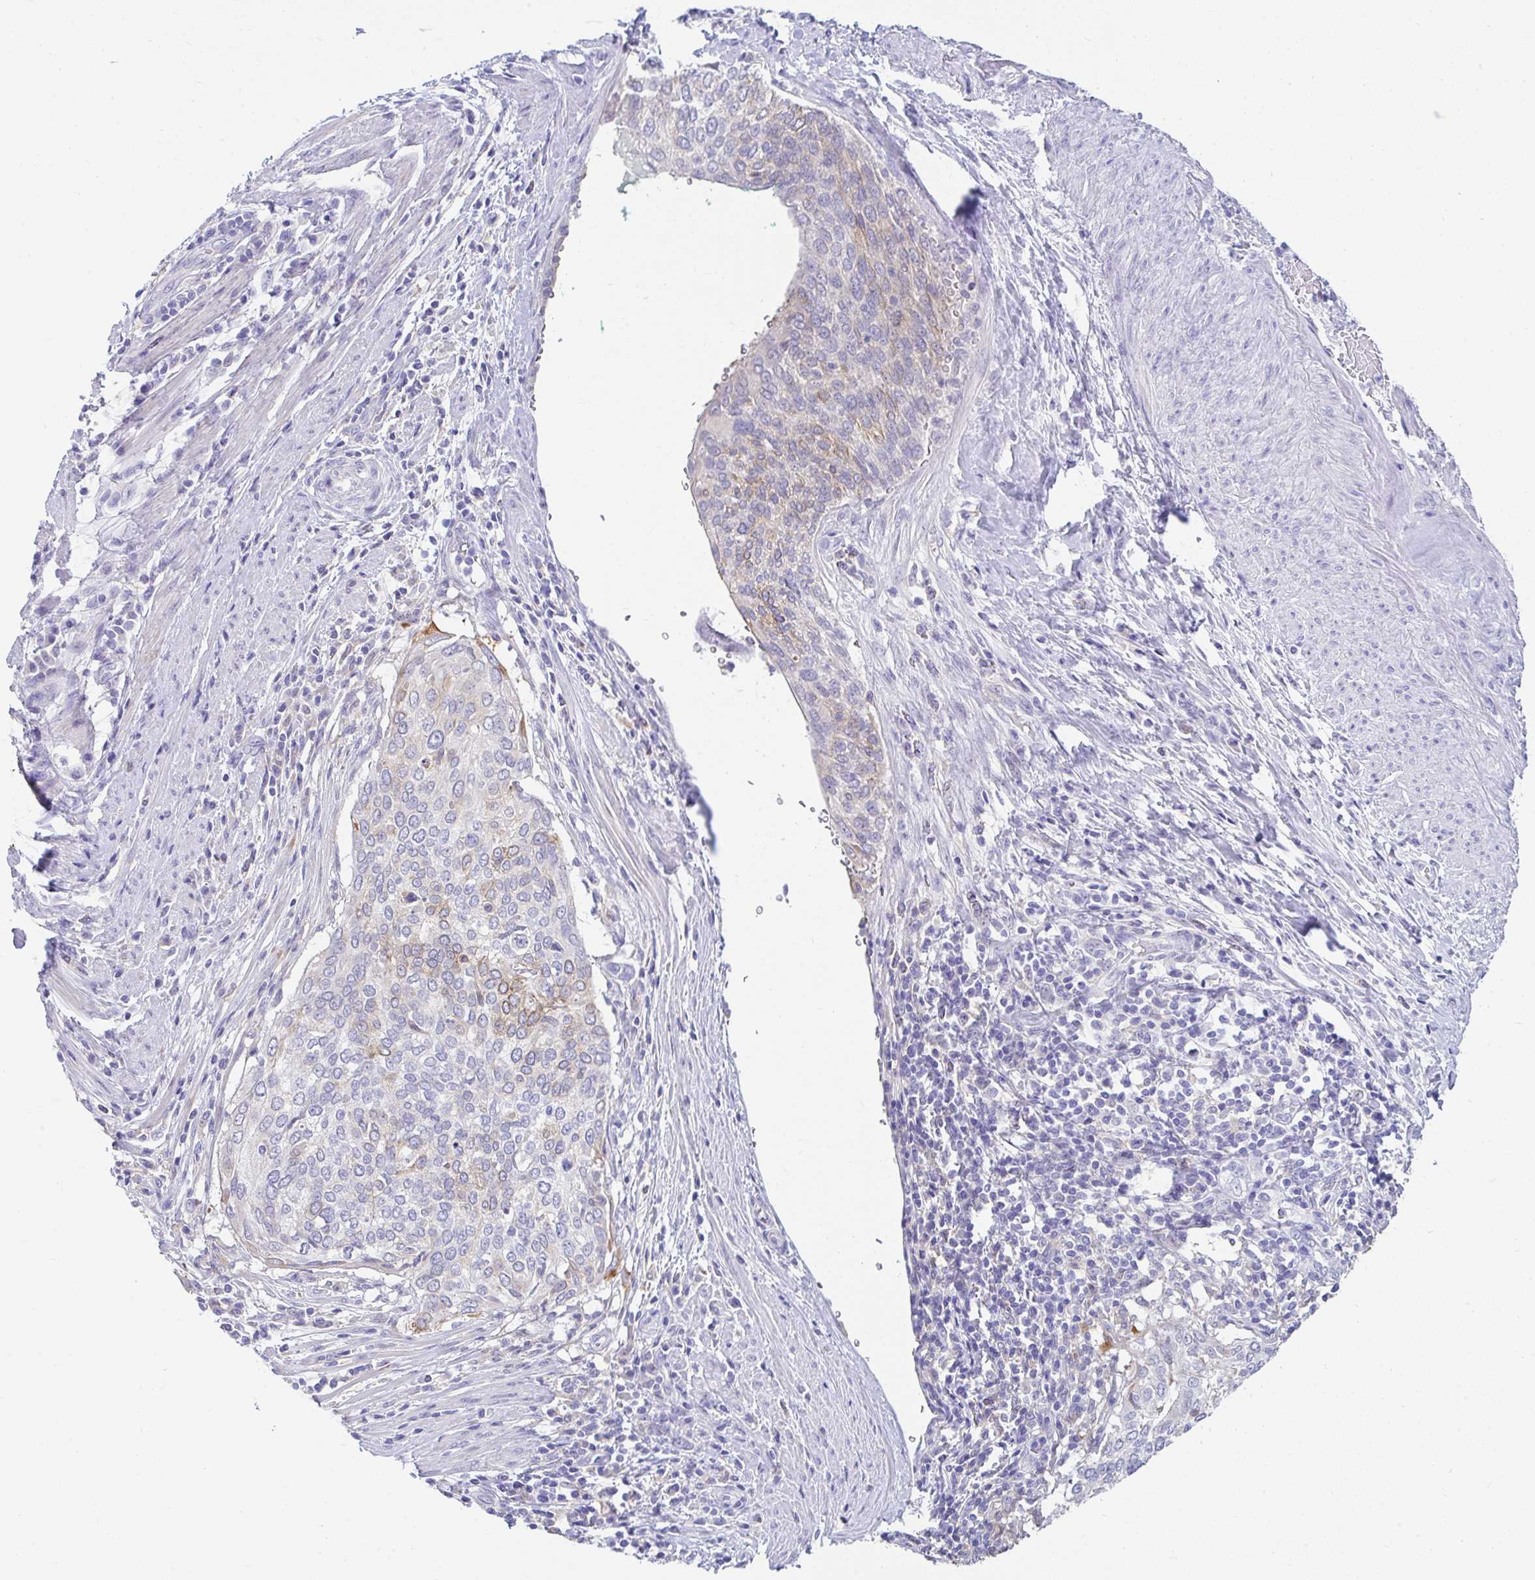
{"staining": {"intensity": "moderate", "quantity": "<25%", "location": "cytoplasmic/membranous"}, "tissue": "cervical cancer", "cell_type": "Tumor cells", "image_type": "cancer", "snomed": [{"axis": "morphology", "description": "Squamous cell carcinoma, NOS"}, {"axis": "topography", "description": "Cervix"}], "caption": "Approximately <25% of tumor cells in human squamous cell carcinoma (cervical) exhibit moderate cytoplasmic/membranous protein expression as visualized by brown immunohistochemical staining.", "gene": "ZNF33A", "patient": {"sex": "female", "age": 38}}